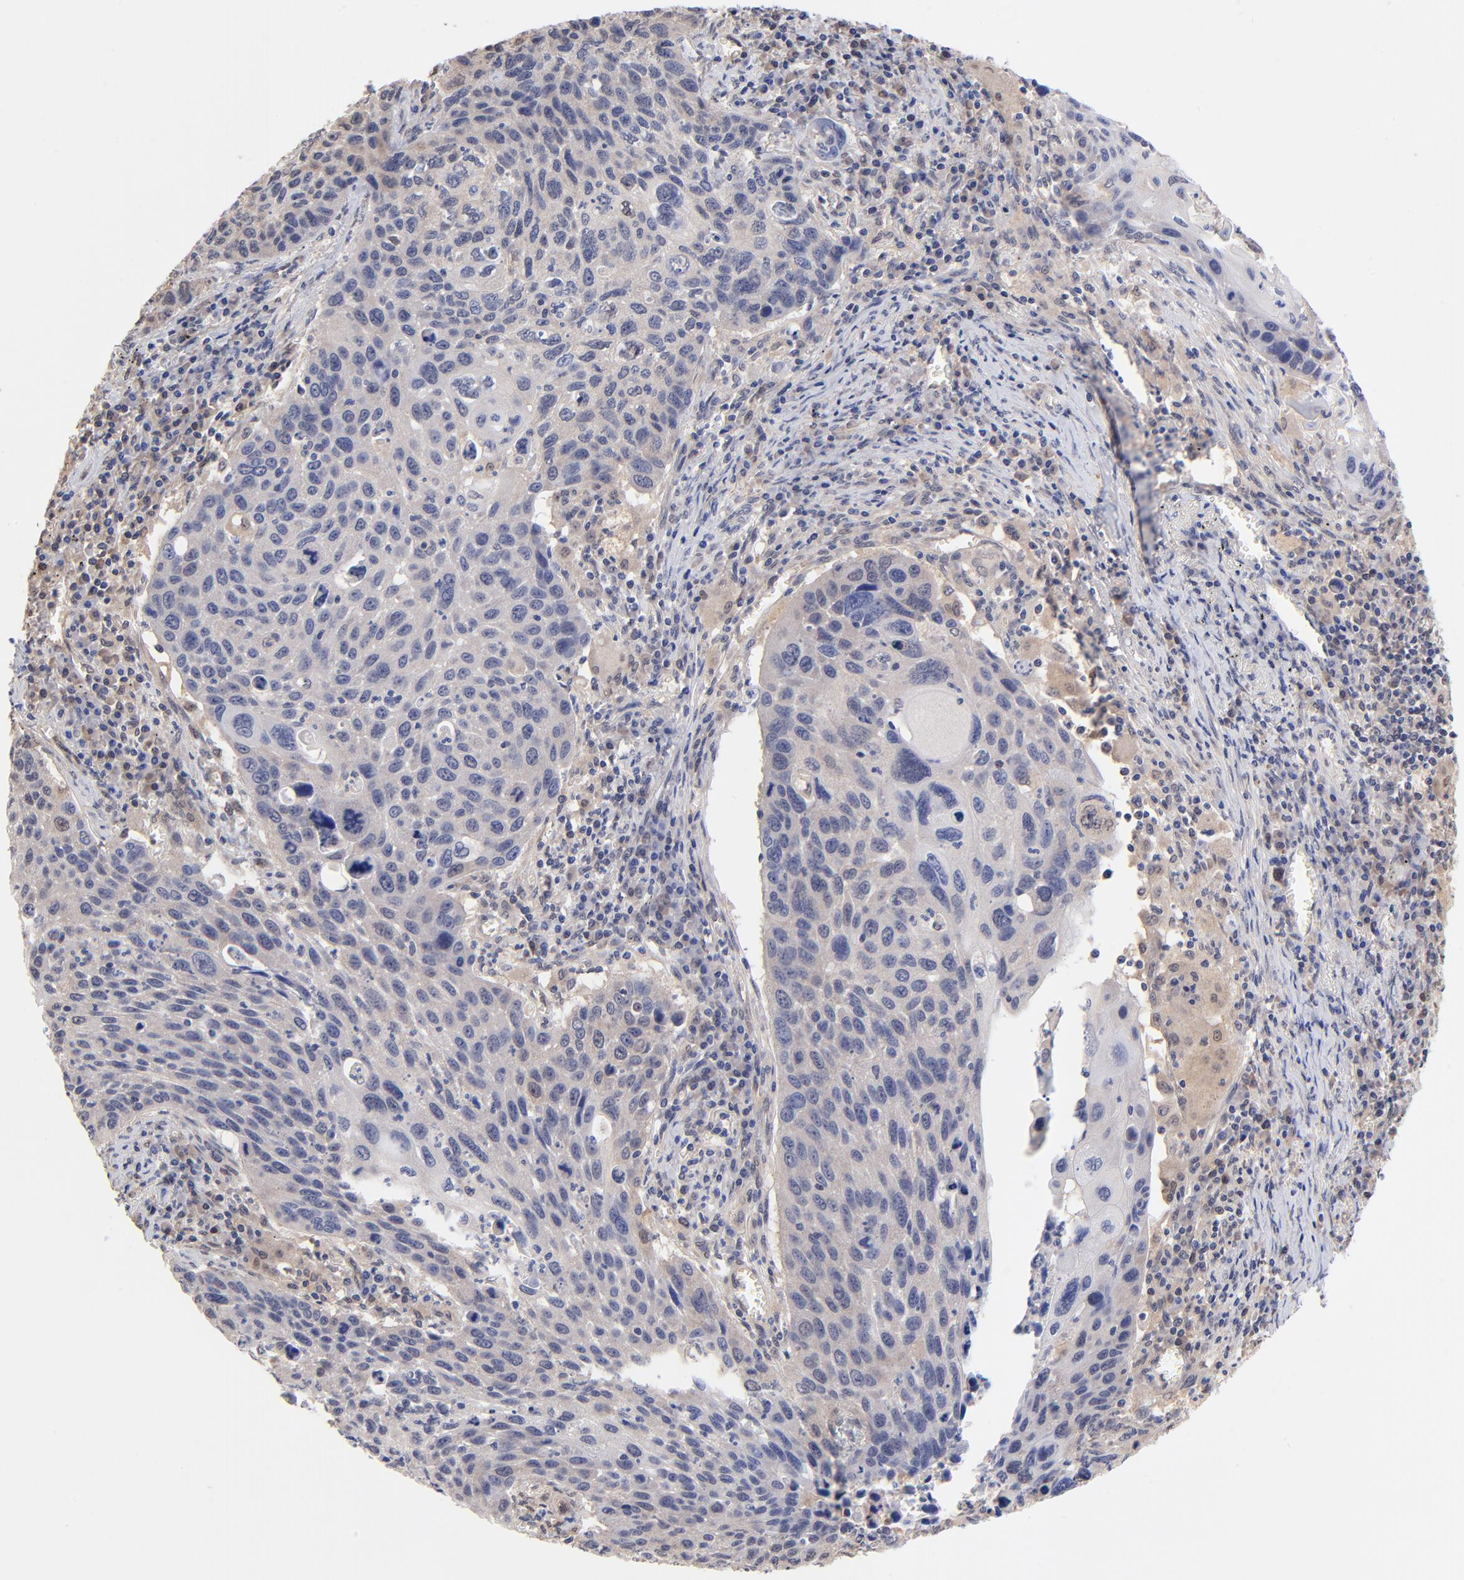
{"staining": {"intensity": "weak", "quantity": "25%-75%", "location": "nuclear"}, "tissue": "lung cancer", "cell_type": "Tumor cells", "image_type": "cancer", "snomed": [{"axis": "morphology", "description": "Squamous cell carcinoma, NOS"}, {"axis": "topography", "description": "Lung"}], "caption": "Squamous cell carcinoma (lung) stained for a protein shows weak nuclear positivity in tumor cells.", "gene": "TXNL1", "patient": {"sex": "male", "age": 68}}